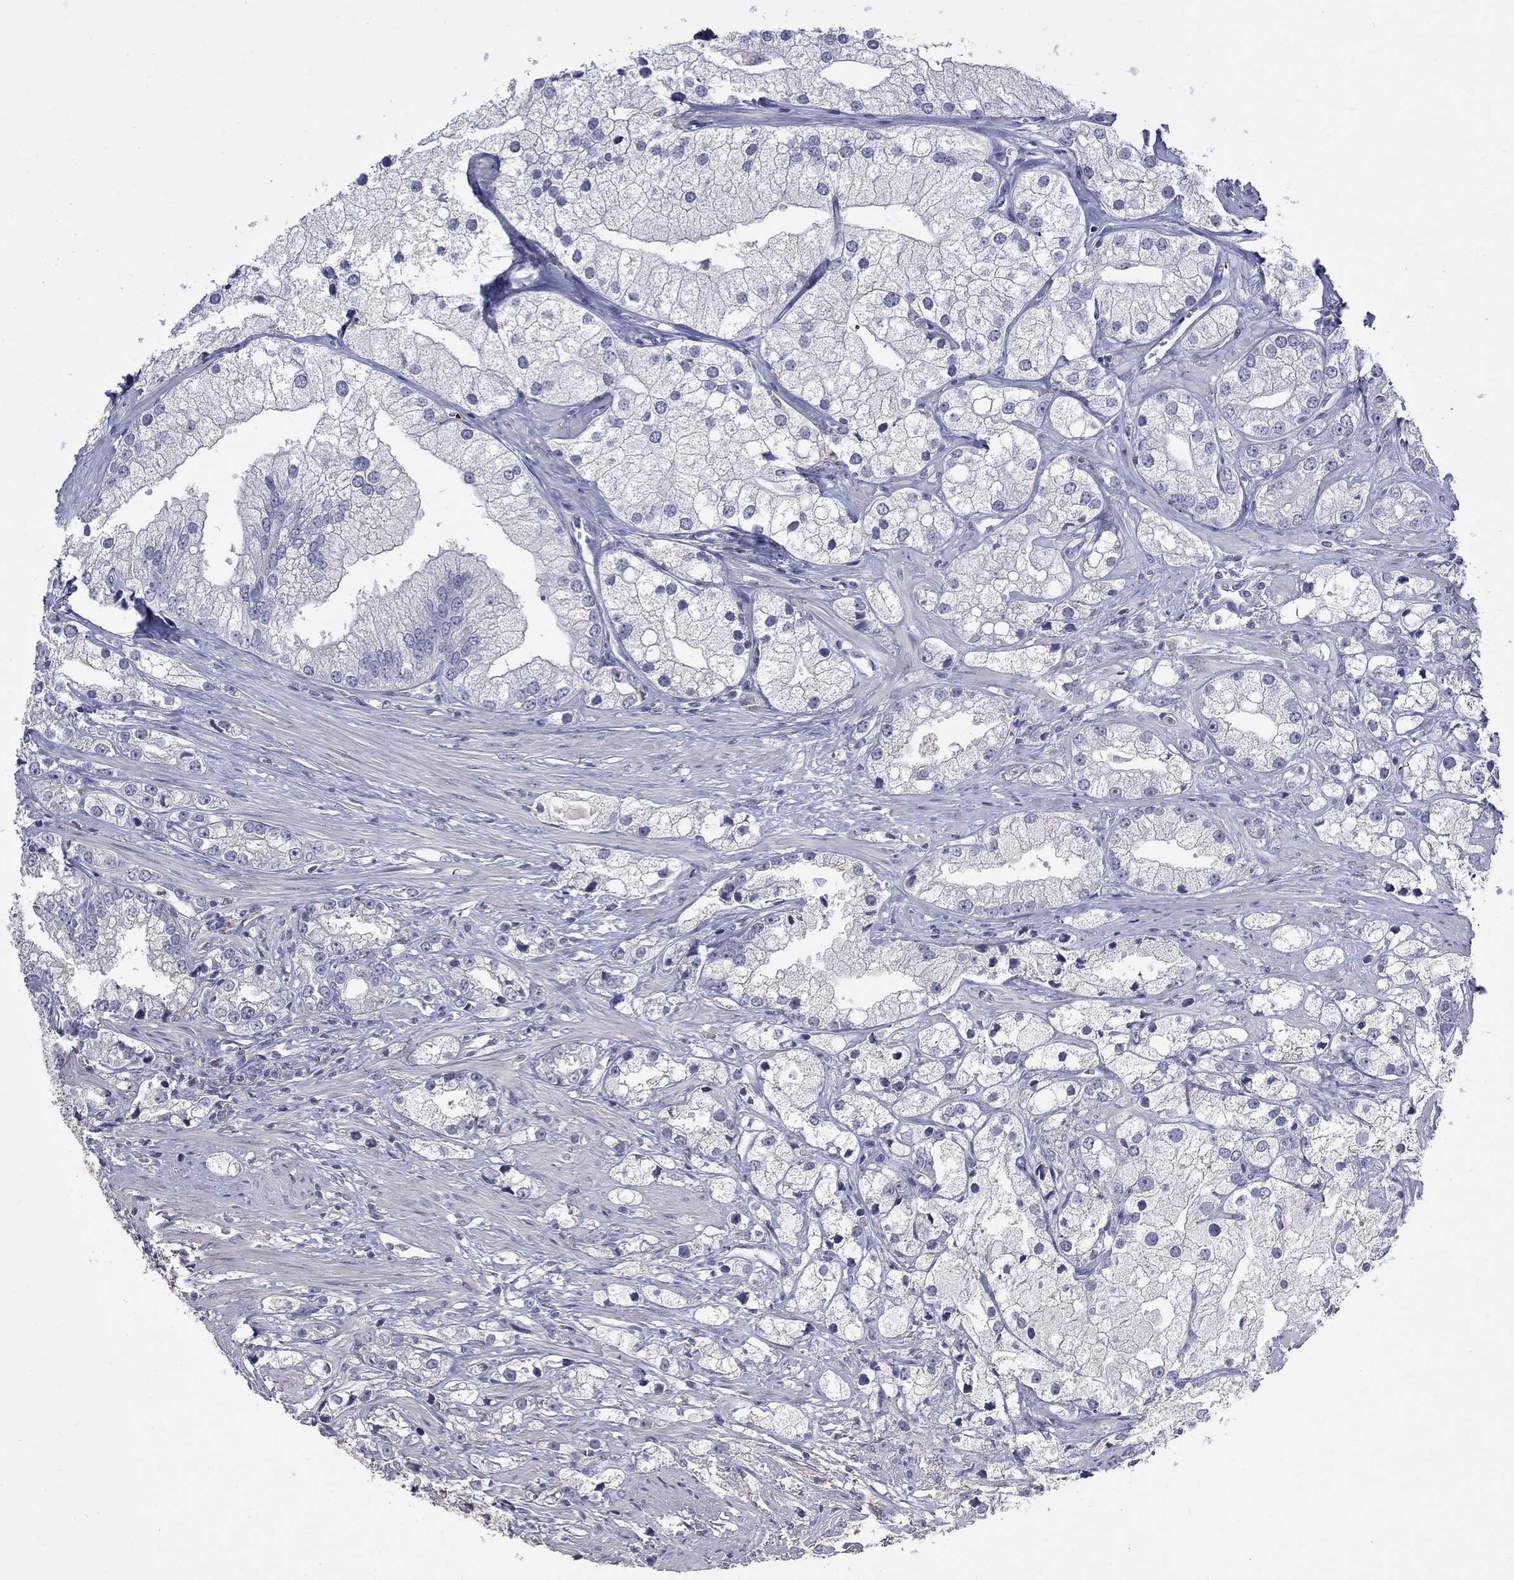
{"staining": {"intensity": "negative", "quantity": "none", "location": "none"}, "tissue": "prostate cancer", "cell_type": "Tumor cells", "image_type": "cancer", "snomed": [{"axis": "morphology", "description": "Adenocarcinoma, NOS"}, {"axis": "topography", "description": "Prostate and seminal vesicle, NOS"}, {"axis": "topography", "description": "Prostate"}], "caption": "Protein analysis of prostate adenocarcinoma reveals no significant positivity in tumor cells.", "gene": "PLEK", "patient": {"sex": "male", "age": 79}}